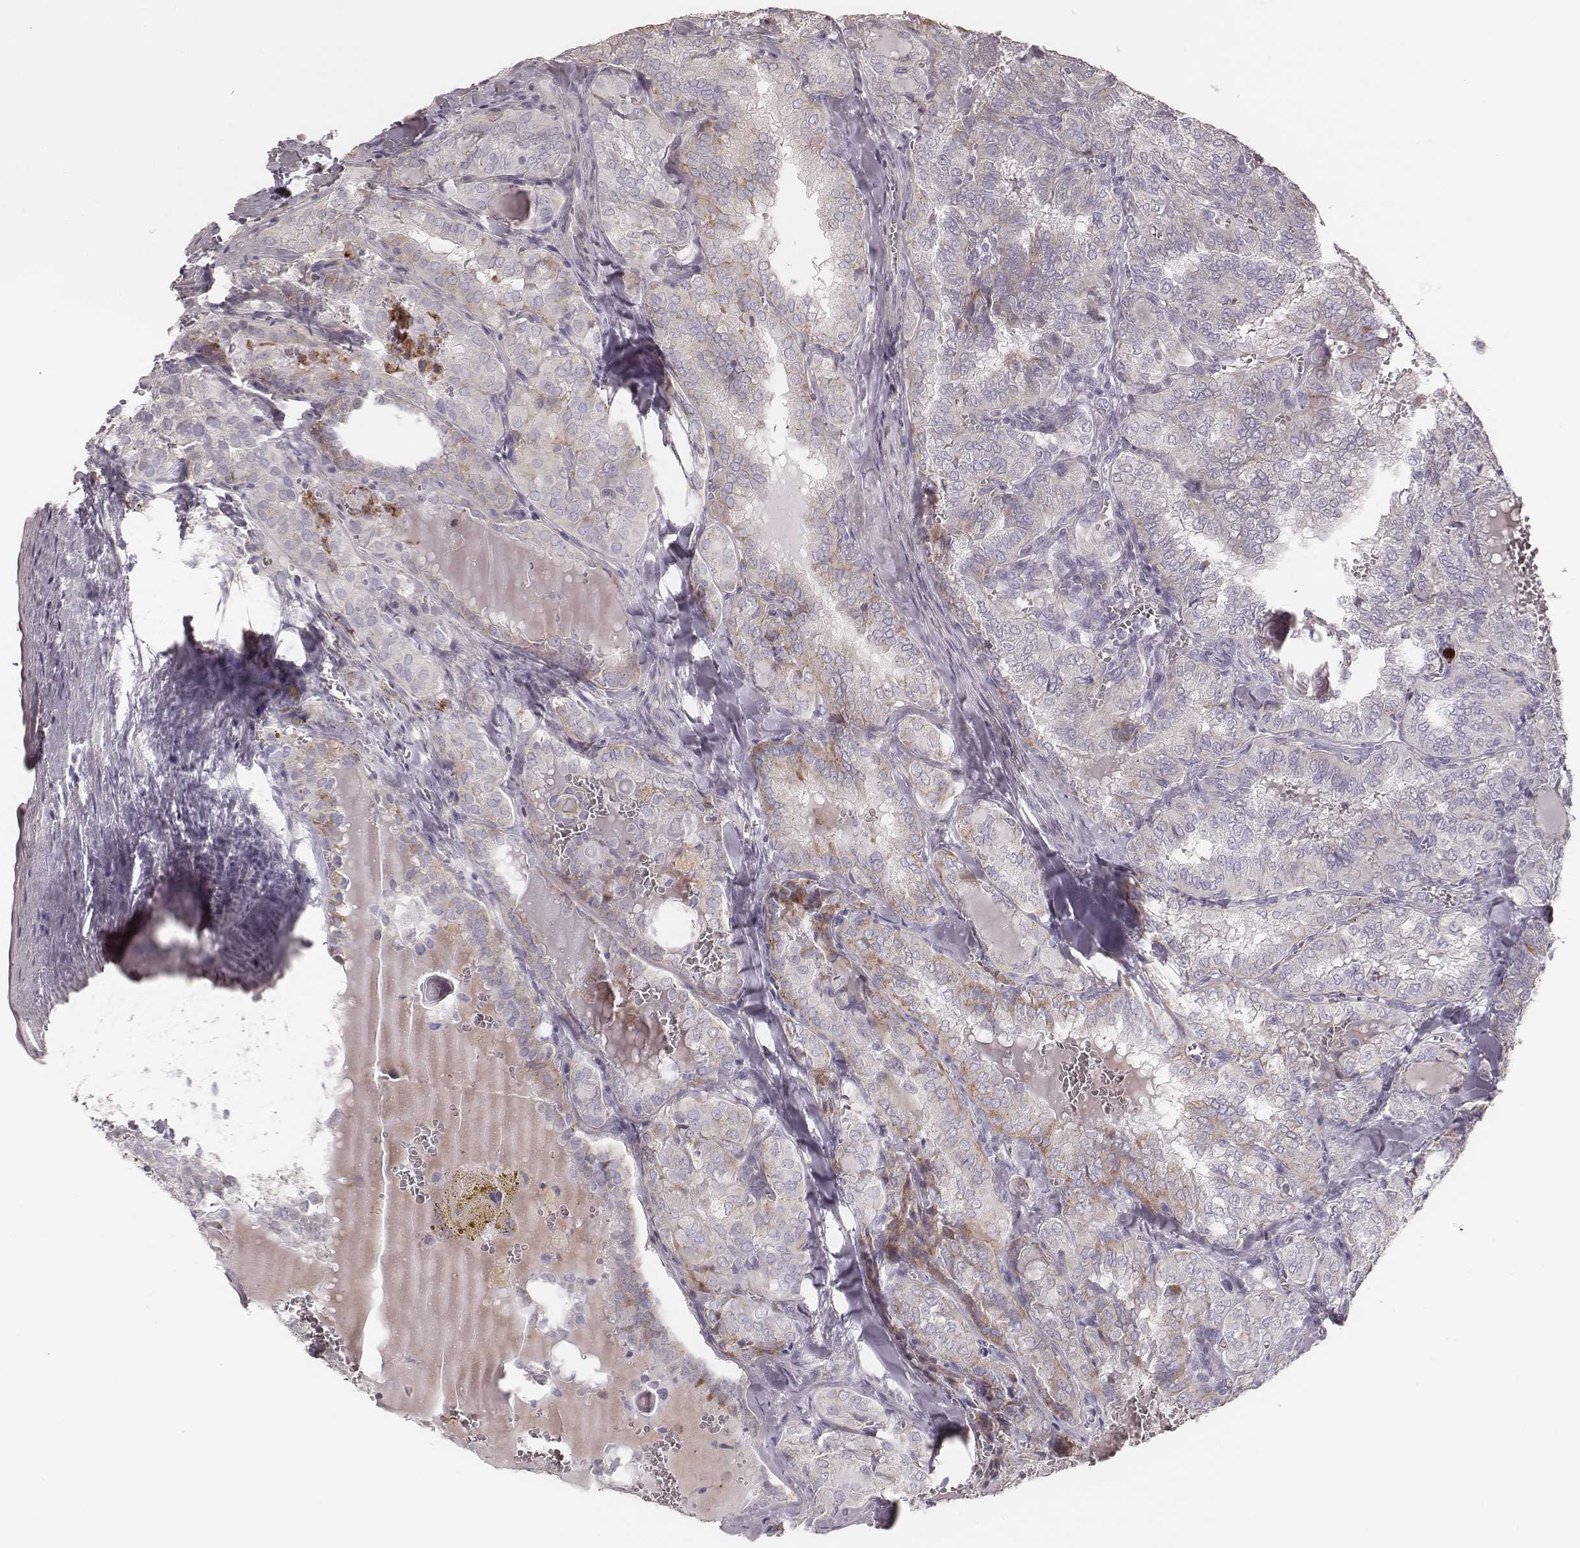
{"staining": {"intensity": "moderate", "quantity": "<25%", "location": "cytoplasmic/membranous"}, "tissue": "thyroid cancer", "cell_type": "Tumor cells", "image_type": "cancer", "snomed": [{"axis": "morphology", "description": "Papillary adenocarcinoma, NOS"}, {"axis": "topography", "description": "Thyroid gland"}], "caption": "The histopathology image reveals immunohistochemical staining of thyroid papillary adenocarcinoma. There is moderate cytoplasmic/membranous expression is present in about <25% of tumor cells. The protein is stained brown, and the nuclei are stained in blue (DAB IHC with brightfield microscopy, high magnification).", "gene": "KIF5C", "patient": {"sex": "female", "age": 41}}